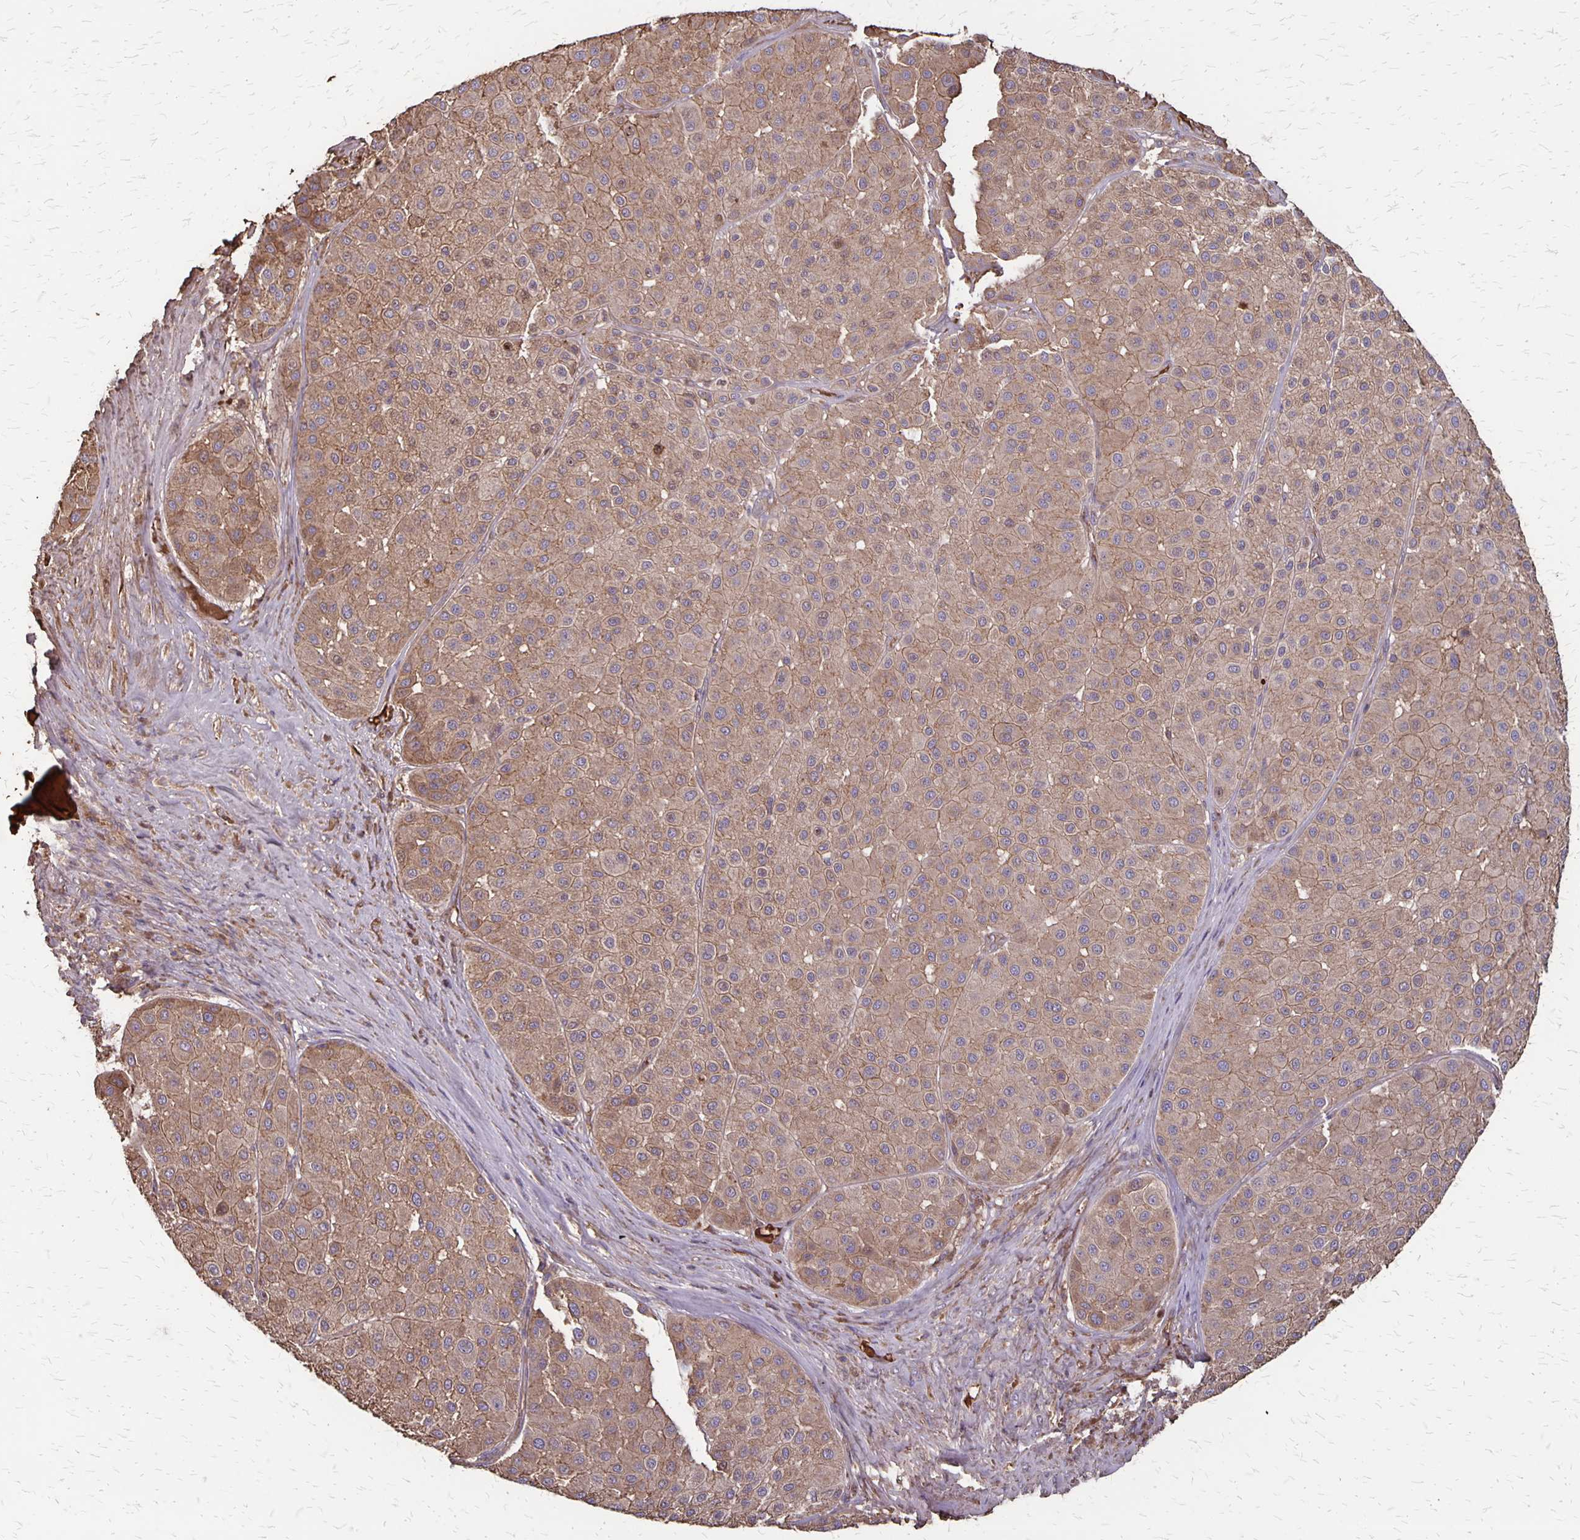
{"staining": {"intensity": "moderate", "quantity": ">75%", "location": "cytoplasmic/membranous"}, "tissue": "melanoma", "cell_type": "Tumor cells", "image_type": "cancer", "snomed": [{"axis": "morphology", "description": "Malignant melanoma, Metastatic site"}, {"axis": "topography", "description": "Smooth muscle"}], "caption": "About >75% of tumor cells in human melanoma exhibit moderate cytoplasmic/membranous protein staining as visualized by brown immunohistochemical staining.", "gene": "PROM2", "patient": {"sex": "male", "age": 41}}